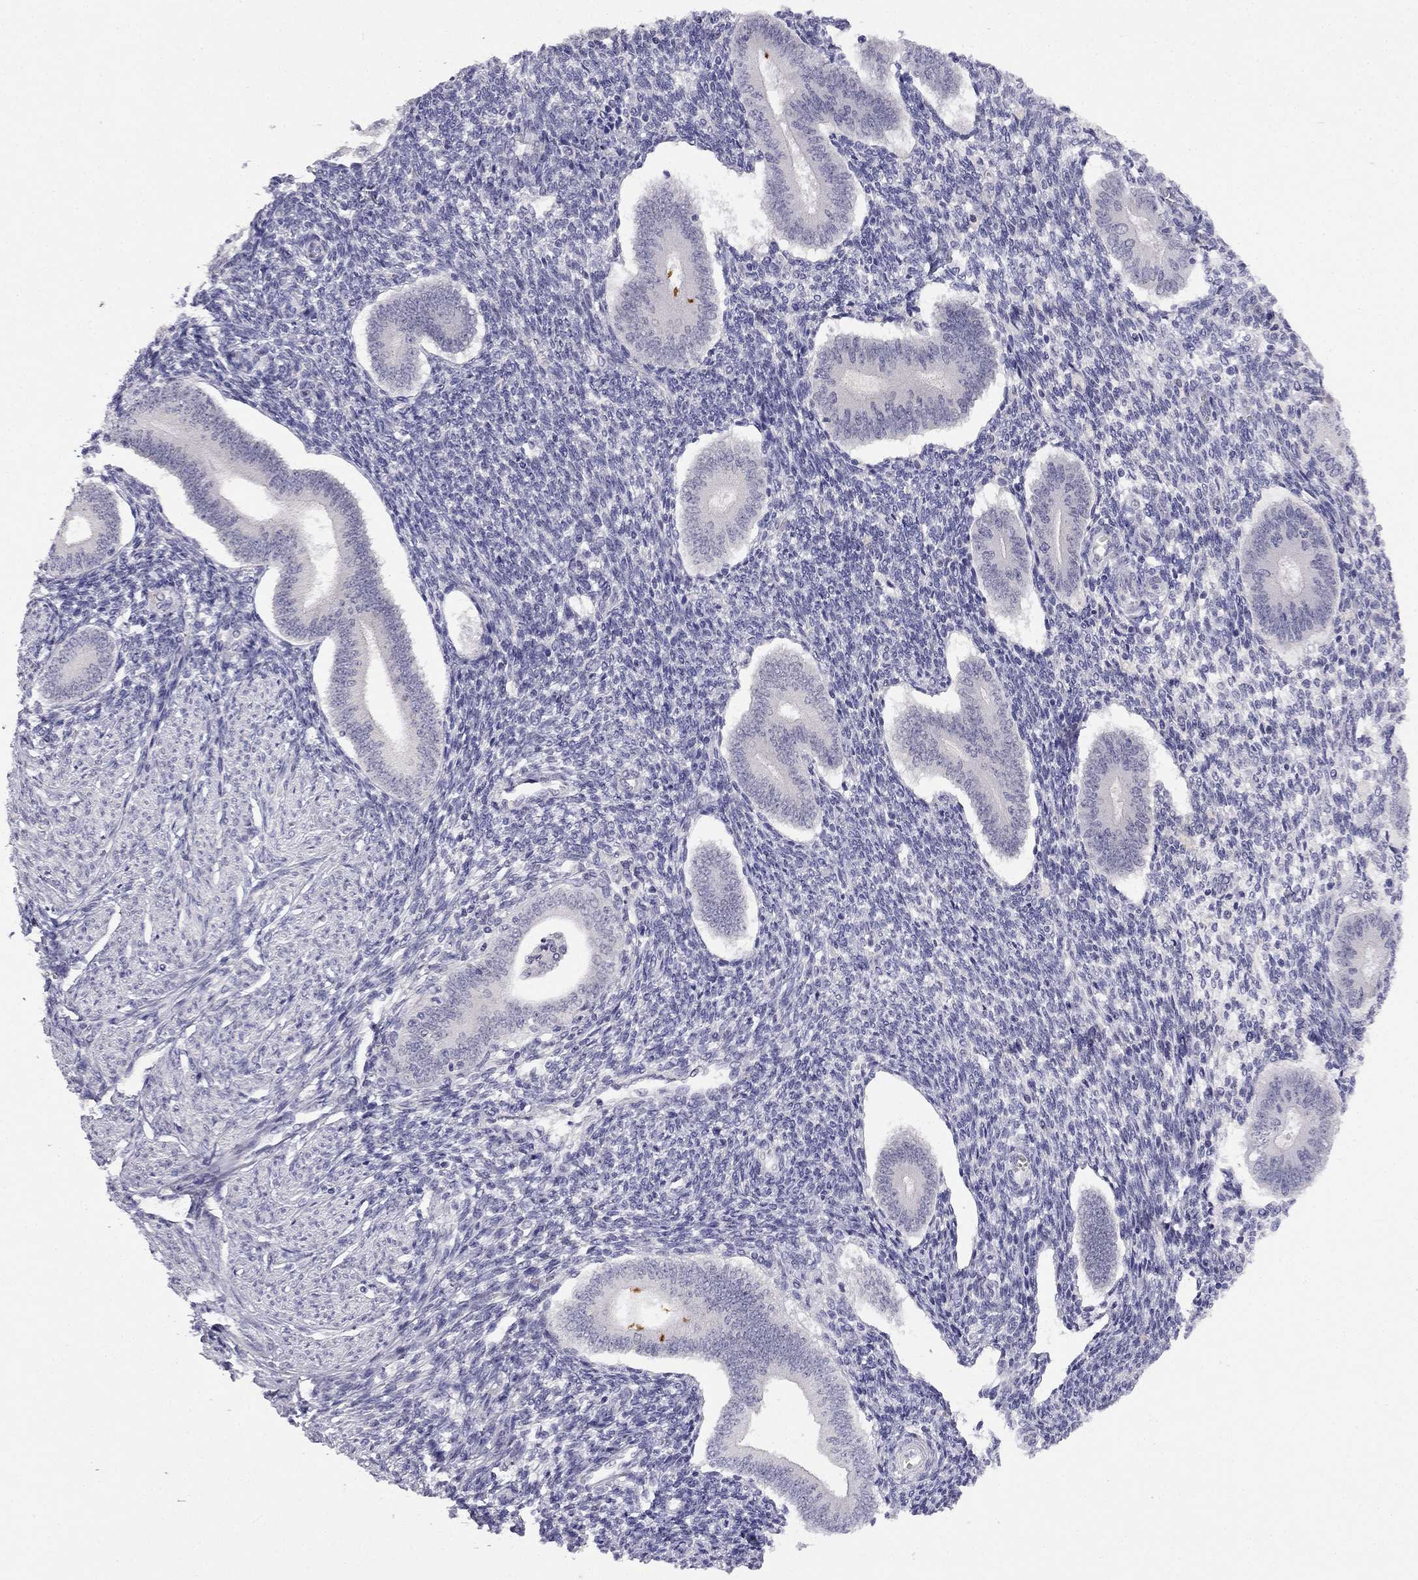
{"staining": {"intensity": "negative", "quantity": "none", "location": "none"}, "tissue": "endometrium", "cell_type": "Cells in endometrial stroma", "image_type": "normal", "snomed": [{"axis": "morphology", "description": "Normal tissue, NOS"}, {"axis": "topography", "description": "Endometrium"}], "caption": "Immunohistochemical staining of normal human endometrium displays no significant expression in cells in endometrial stroma. The staining was performed using DAB to visualize the protein expression in brown, while the nuclei were stained in blue with hematoxylin (Magnification: 20x).", "gene": "C16orf89", "patient": {"sex": "female", "age": 40}}